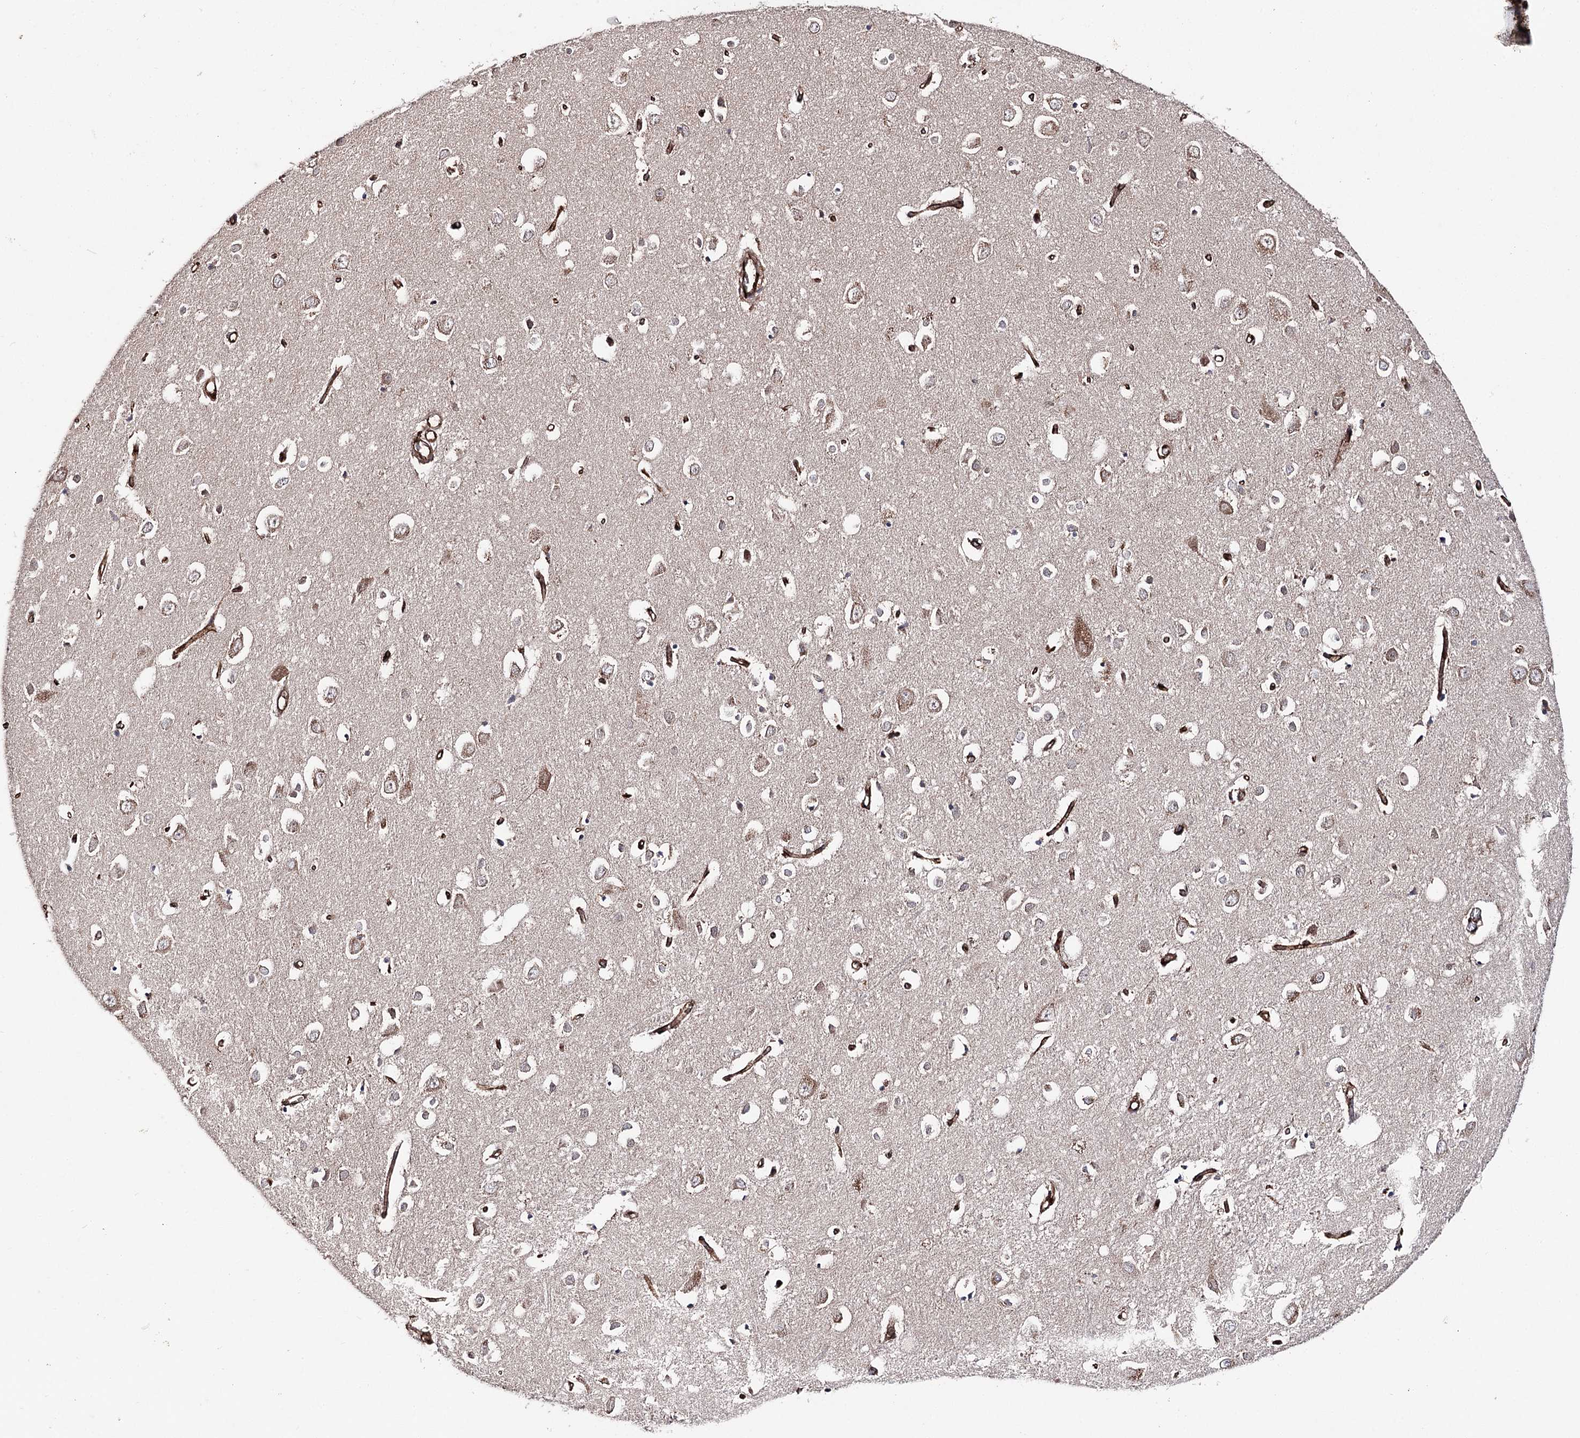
{"staining": {"intensity": "strong", "quantity": ">75%", "location": "cytoplasmic/membranous"}, "tissue": "cerebral cortex", "cell_type": "Endothelial cells", "image_type": "normal", "snomed": [{"axis": "morphology", "description": "Normal tissue, NOS"}, {"axis": "topography", "description": "Cerebral cortex"}], "caption": "Immunohistochemical staining of normal cerebral cortex displays >75% levels of strong cytoplasmic/membranous protein staining in approximately >75% of endothelial cells. Using DAB (brown) and hematoxylin (blue) stains, captured at high magnification using brightfield microscopy.", "gene": "MIB1", "patient": {"sex": "female", "age": 64}}